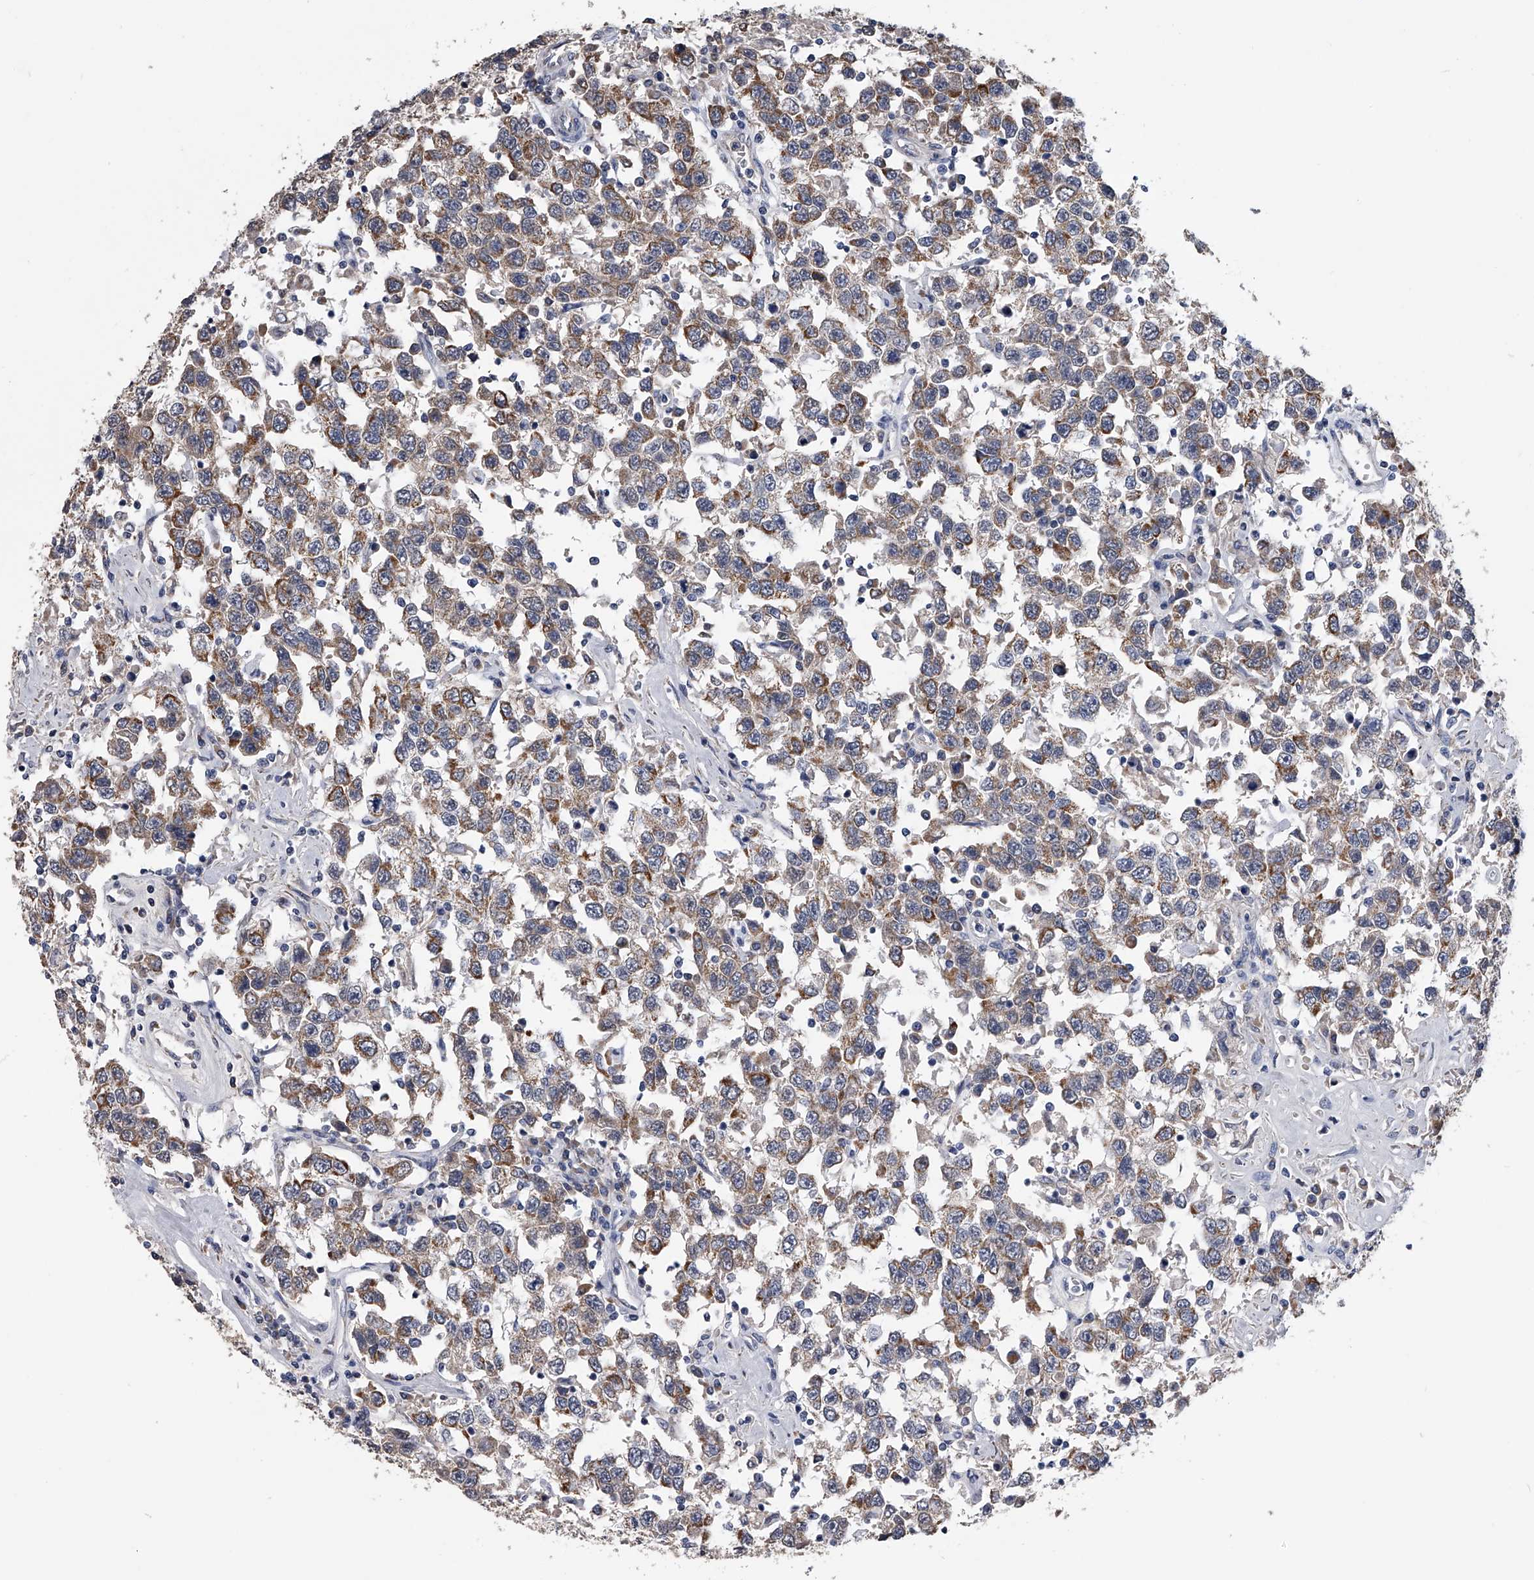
{"staining": {"intensity": "moderate", "quantity": ">75%", "location": "cytoplasmic/membranous"}, "tissue": "testis cancer", "cell_type": "Tumor cells", "image_type": "cancer", "snomed": [{"axis": "morphology", "description": "Seminoma, NOS"}, {"axis": "topography", "description": "Testis"}], "caption": "This photomicrograph reveals testis seminoma stained with IHC to label a protein in brown. The cytoplasmic/membranous of tumor cells show moderate positivity for the protein. Nuclei are counter-stained blue.", "gene": "OAT", "patient": {"sex": "male", "age": 41}}